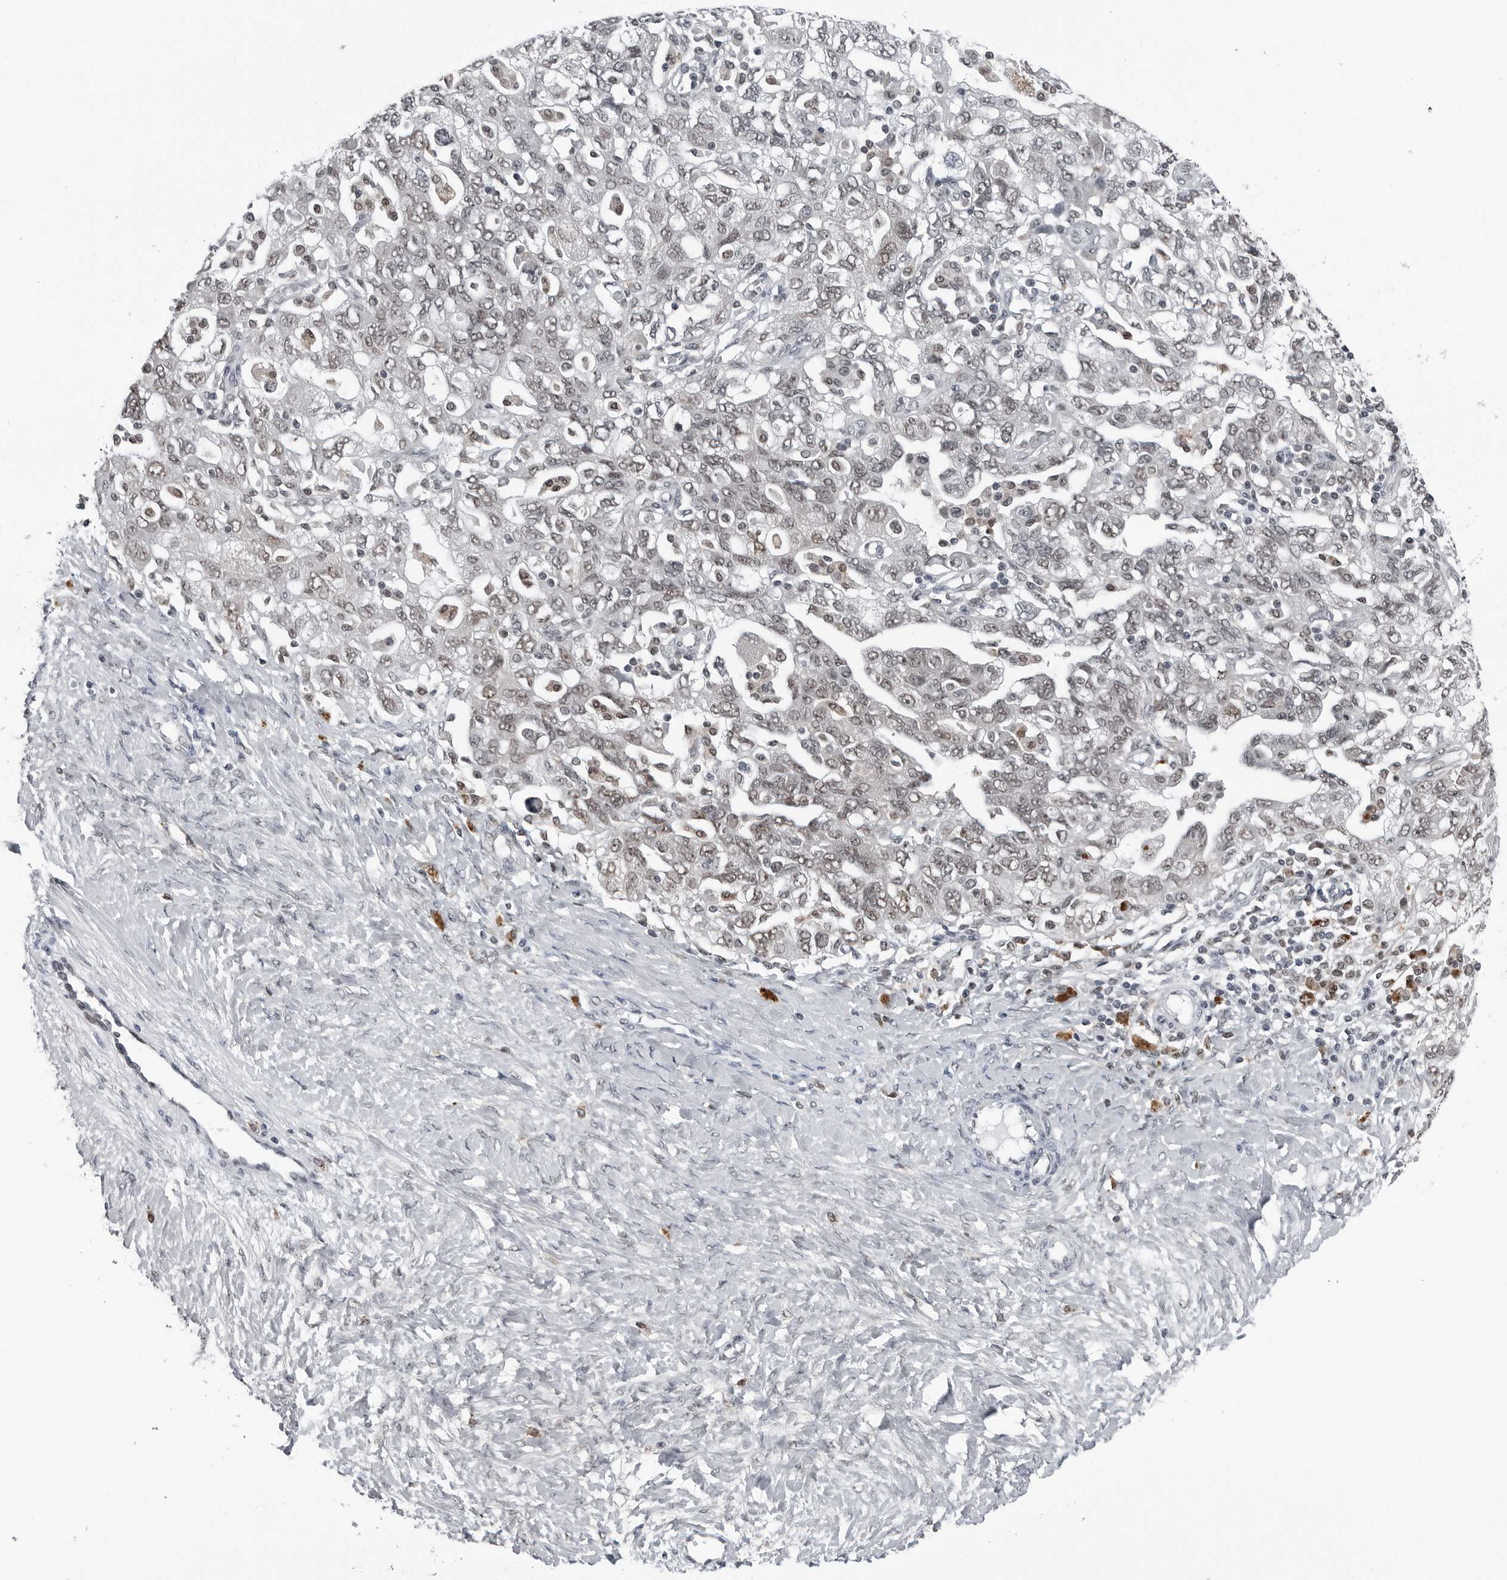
{"staining": {"intensity": "moderate", "quantity": "<25%", "location": "nuclear"}, "tissue": "ovarian cancer", "cell_type": "Tumor cells", "image_type": "cancer", "snomed": [{"axis": "morphology", "description": "Carcinoma, NOS"}, {"axis": "morphology", "description": "Cystadenocarcinoma, serous, NOS"}, {"axis": "topography", "description": "Ovary"}], "caption": "Ovarian cancer (serous cystadenocarcinoma) was stained to show a protein in brown. There is low levels of moderate nuclear expression in about <25% of tumor cells.", "gene": "AKR1A1", "patient": {"sex": "female", "age": 69}}